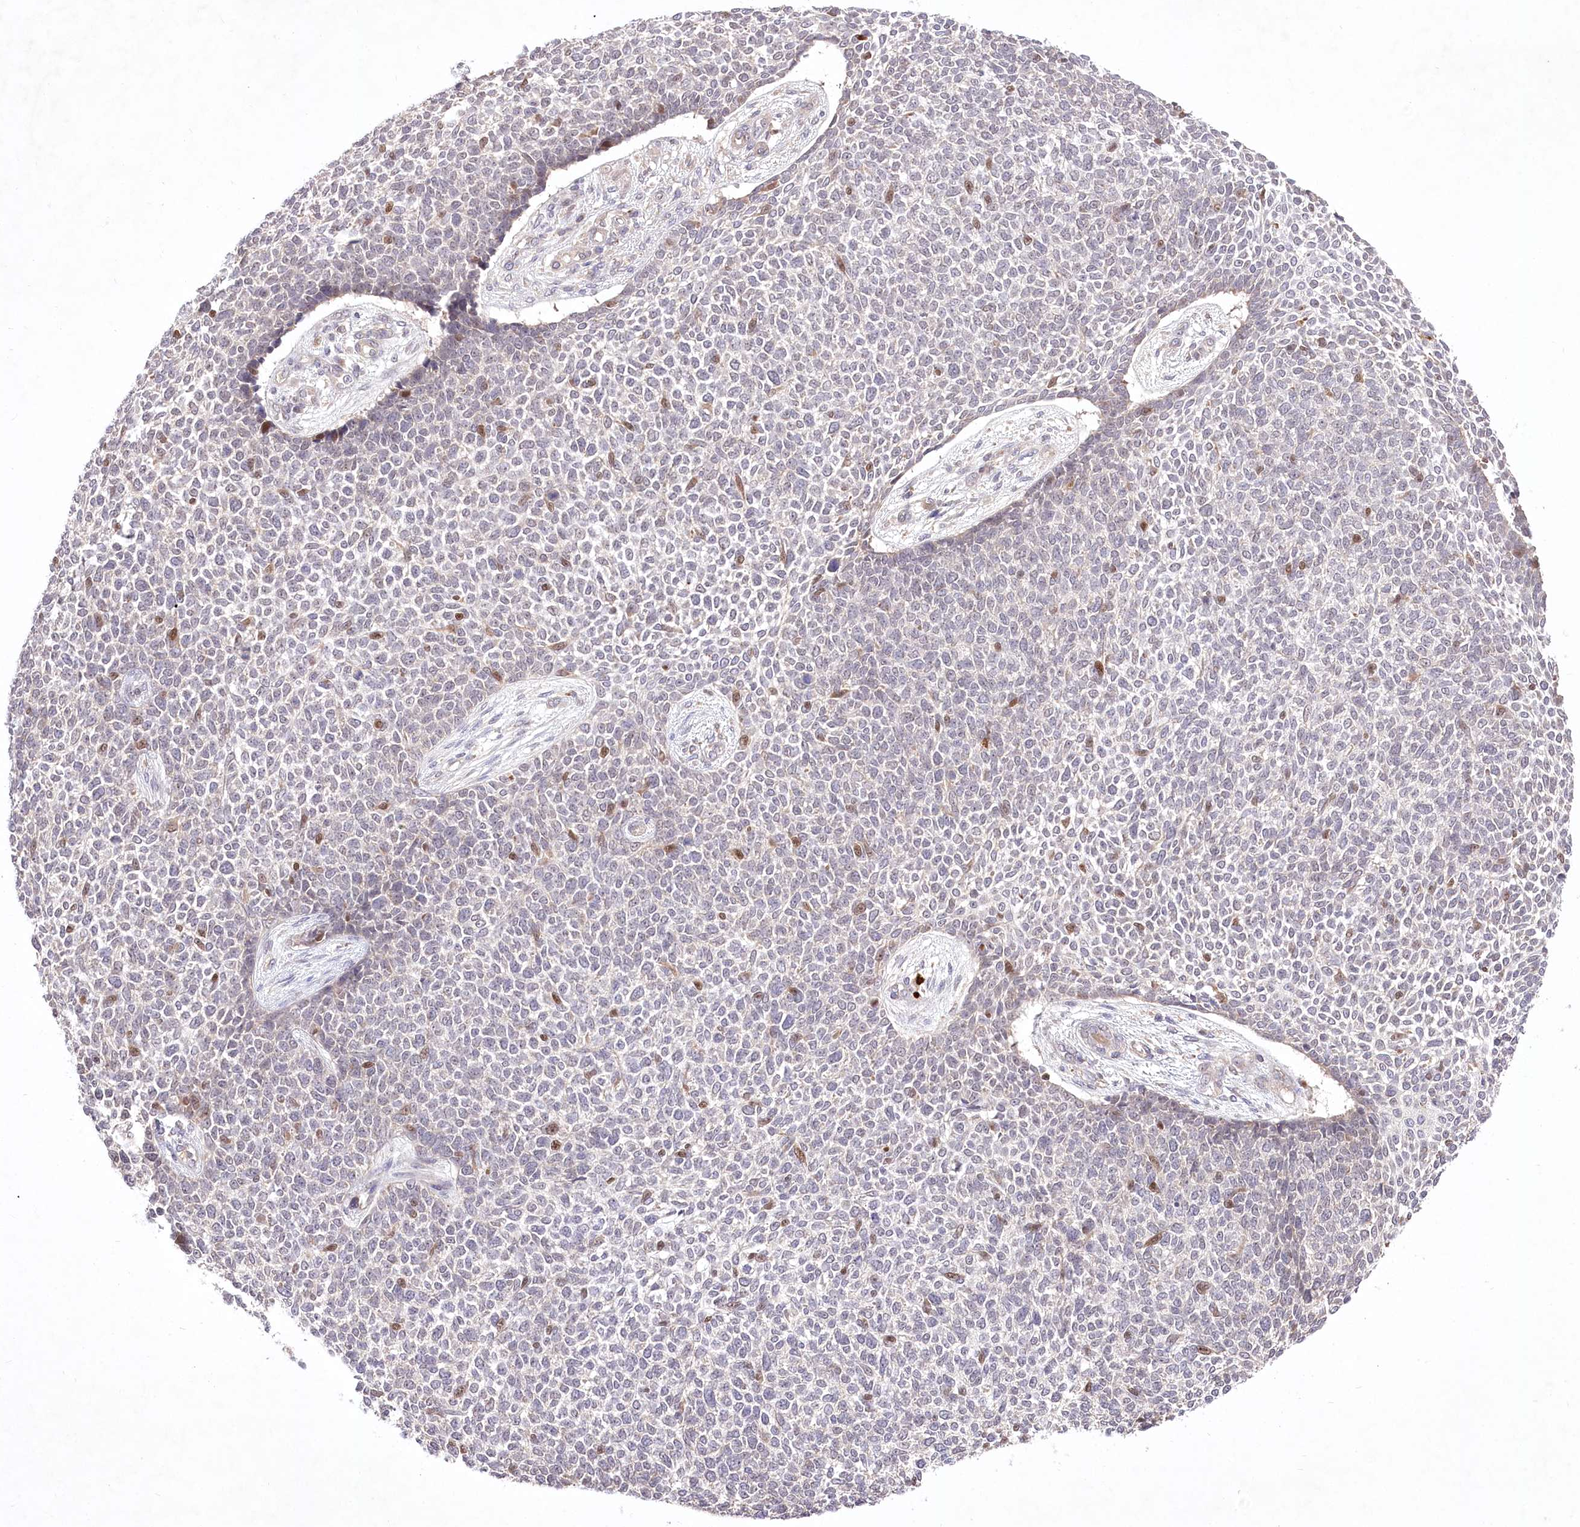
{"staining": {"intensity": "moderate", "quantity": "<25%", "location": "cytoplasmic/membranous,nuclear"}, "tissue": "skin cancer", "cell_type": "Tumor cells", "image_type": "cancer", "snomed": [{"axis": "morphology", "description": "Basal cell carcinoma"}, {"axis": "topography", "description": "Skin"}], "caption": "Skin basal cell carcinoma stained with immunohistochemistry exhibits moderate cytoplasmic/membranous and nuclear positivity in approximately <25% of tumor cells.", "gene": "HELT", "patient": {"sex": "female", "age": 84}}